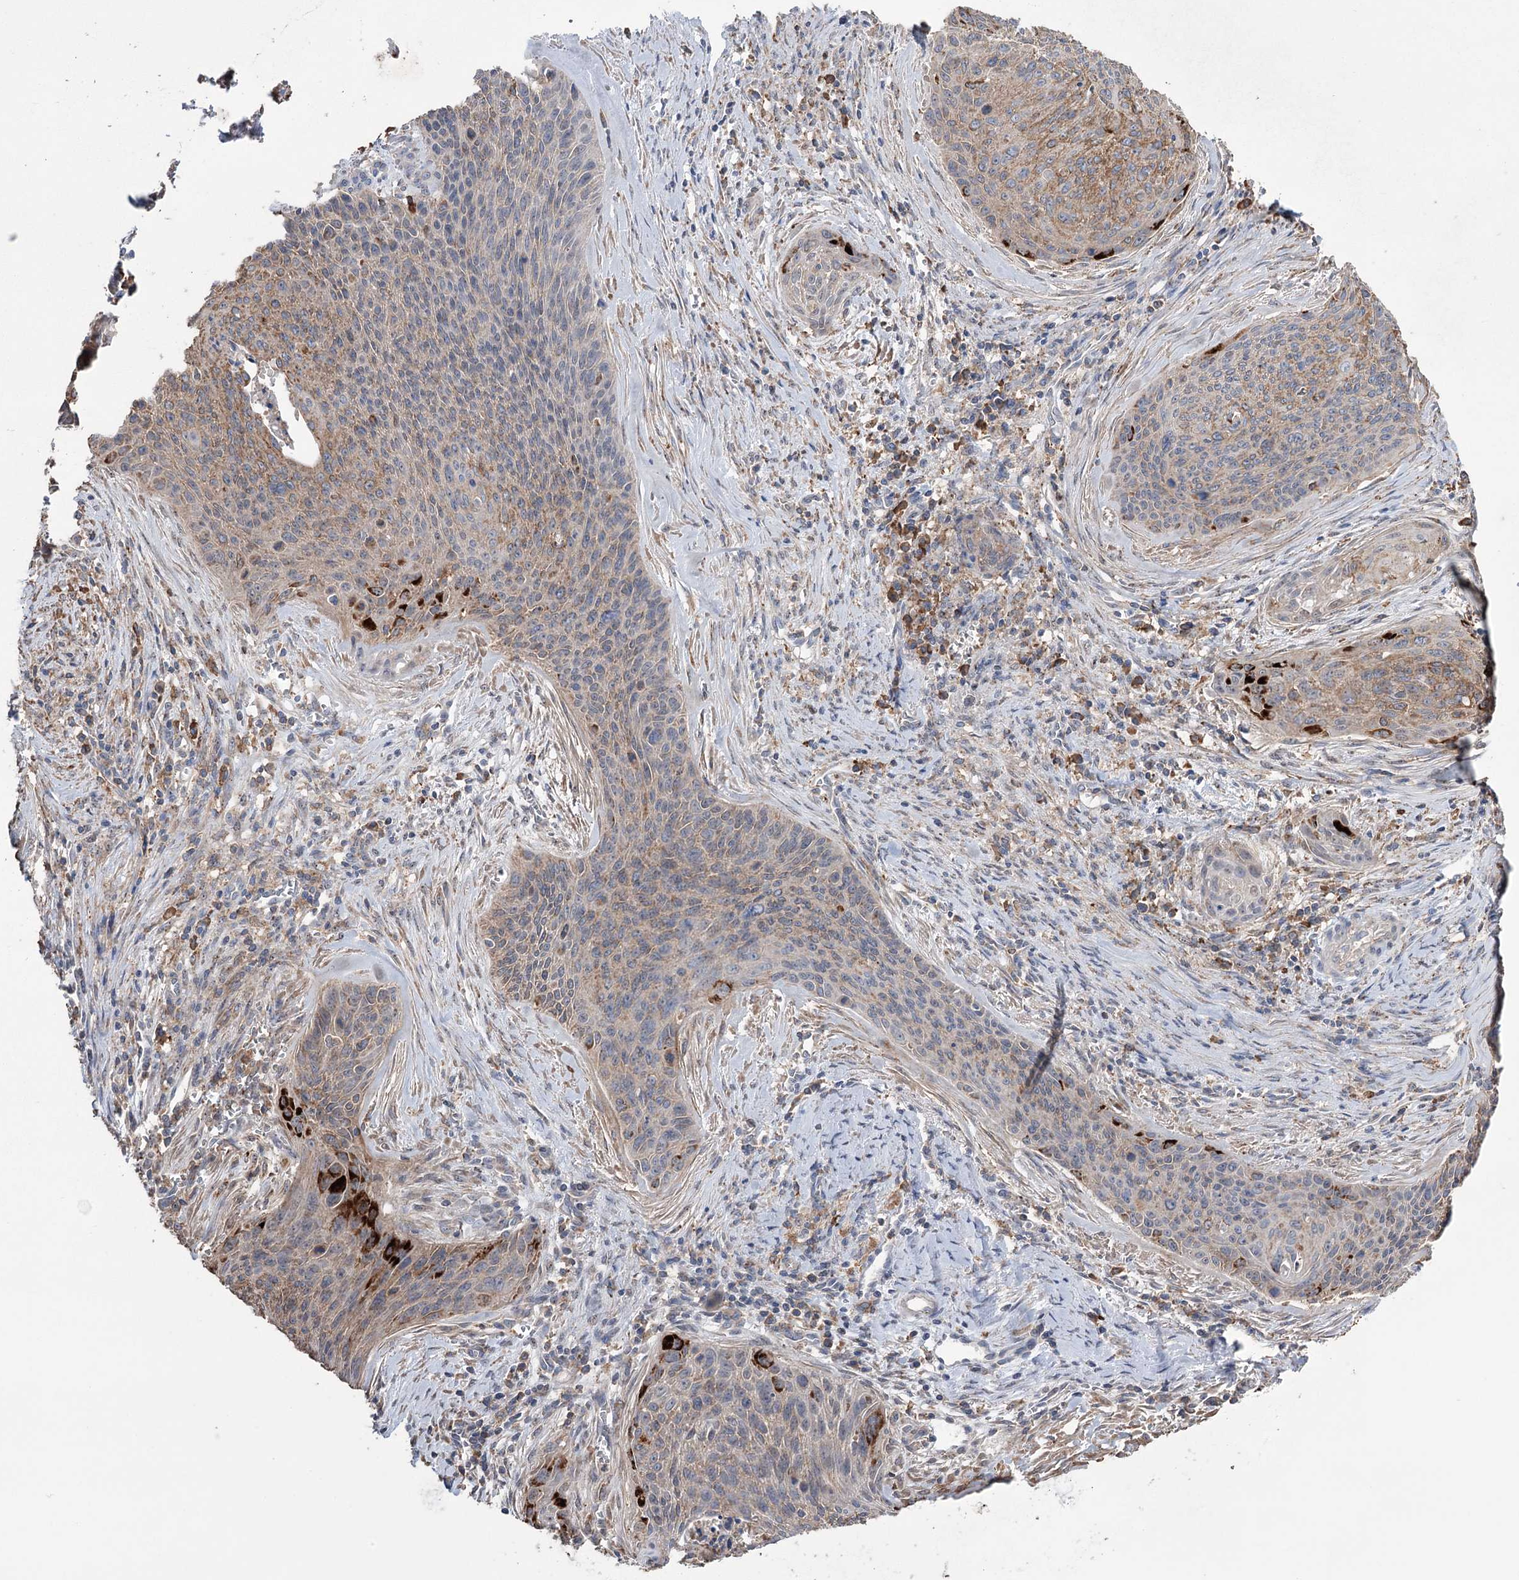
{"staining": {"intensity": "moderate", "quantity": "25%-75%", "location": "cytoplasmic/membranous"}, "tissue": "cervical cancer", "cell_type": "Tumor cells", "image_type": "cancer", "snomed": [{"axis": "morphology", "description": "Squamous cell carcinoma, NOS"}, {"axis": "topography", "description": "Cervix"}], "caption": "The histopathology image demonstrates staining of cervical cancer, revealing moderate cytoplasmic/membranous protein staining (brown color) within tumor cells.", "gene": "TRIM71", "patient": {"sex": "female", "age": 55}}